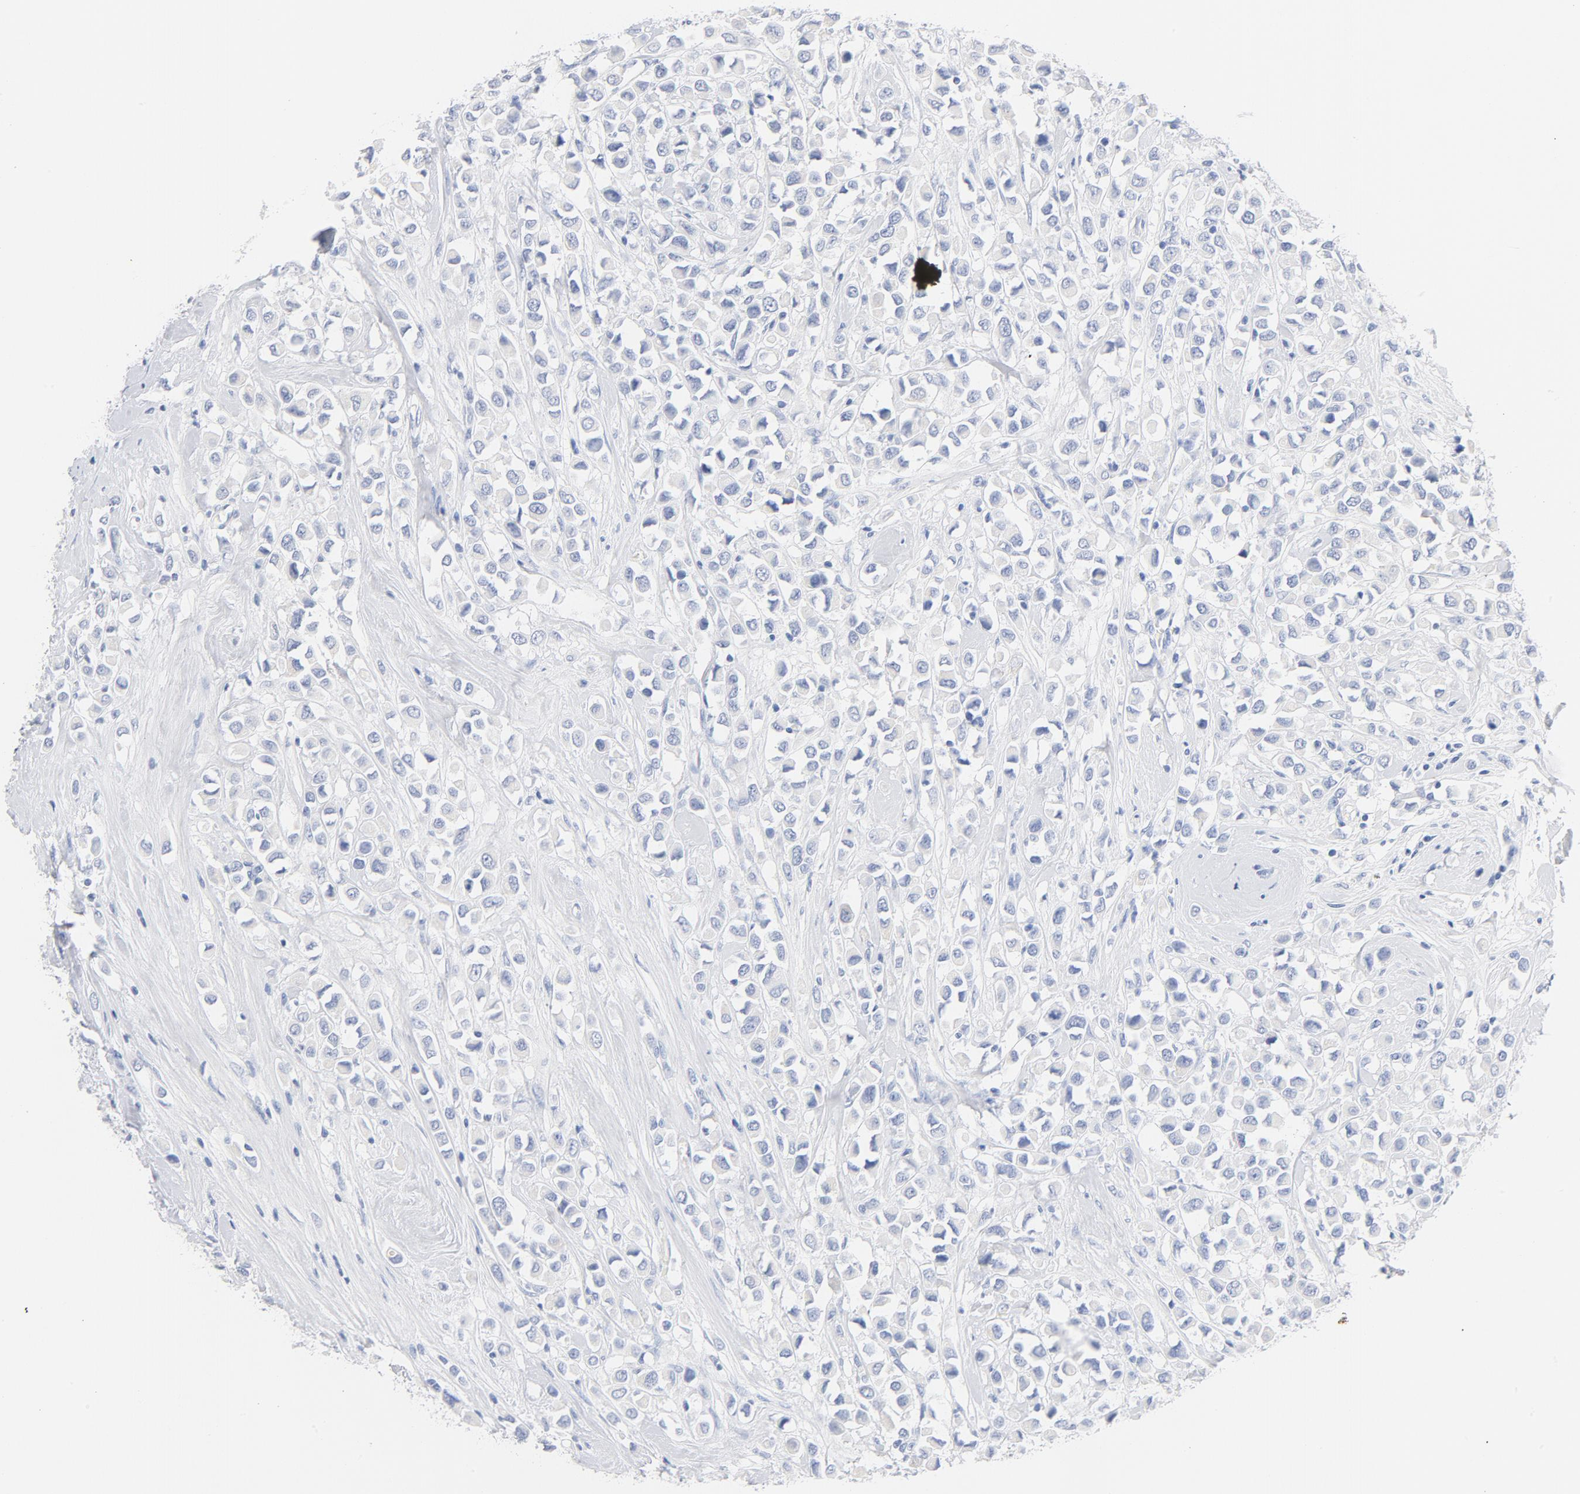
{"staining": {"intensity": "negative", "quantity": "none", "location": "none"}, "tissue": "breast cancer", "cell_type": "Tumor cells", "image_type": "cancer", "snomed": [{"axis": "morphology", "description": "Duct carcinoma"}, {"axis": "topography", "description": "Breast"}], "caption": "Photomicrograph shows no protein staining in tumor cells of breast cancer (intraductal carcinoma) tissue.", "gene": "FGFR3", "patient": {"sex": "female", "age": 61}}